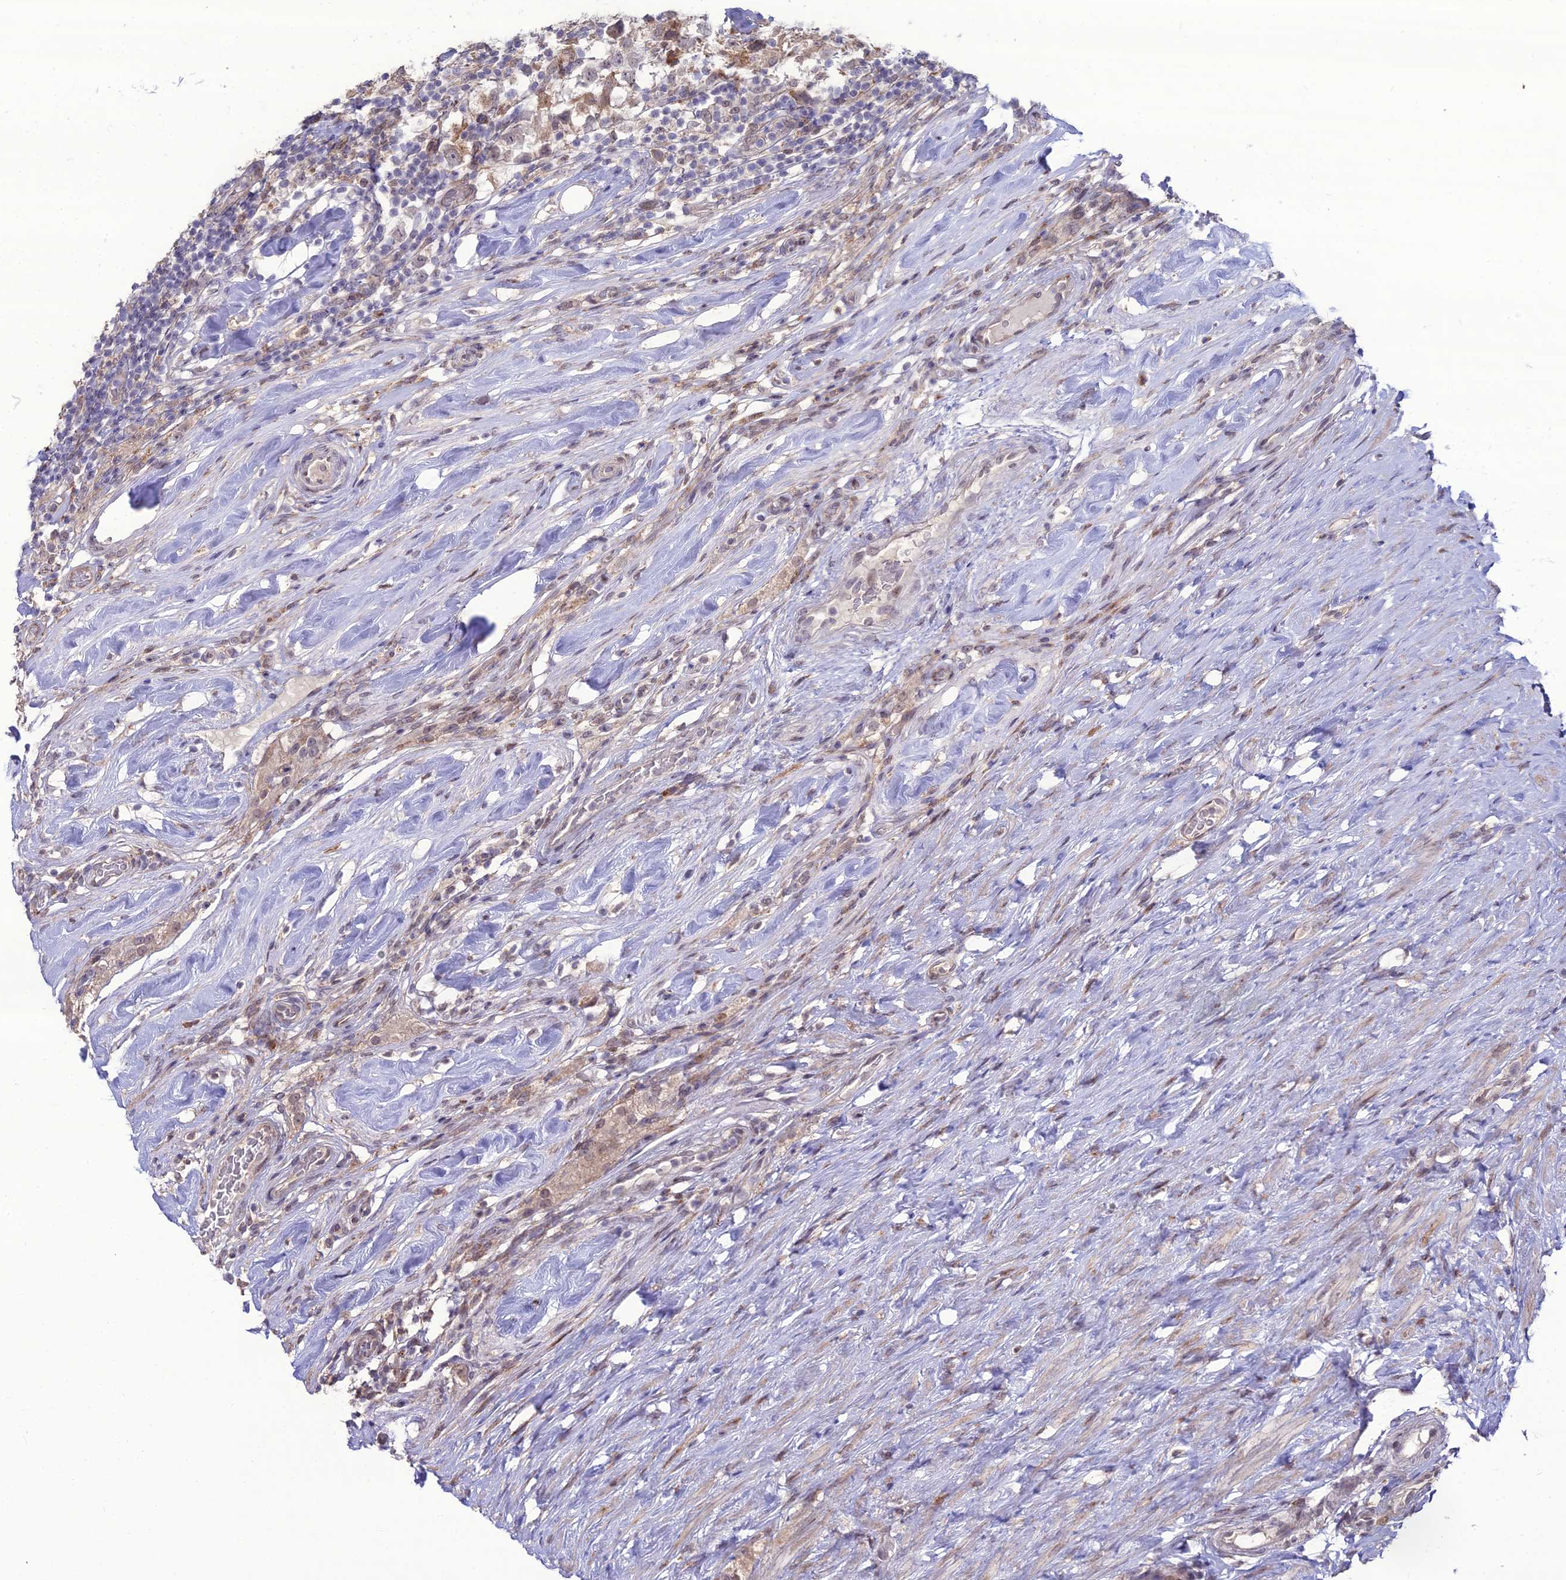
{"staining": {"intensity": "moderate", "quantity": "<25%", "location": "cytoplasmic/membranous"}, "tissue": "testis cancer", "cell_type": "Tumor cells", "image_type": "cancer", "snomed": [{"axis": "morphology", "description": "Seminoma, NOS"}, {"axis": "topography", "description": "Testis"}], "caption": "Tumor cells reveal low levels of moderate cytoplasmic/membranous expression in approximately <25% of cells in human testis cancer.", "gene": "TROAP", "patient": {"sex": "male", "age": 46}}